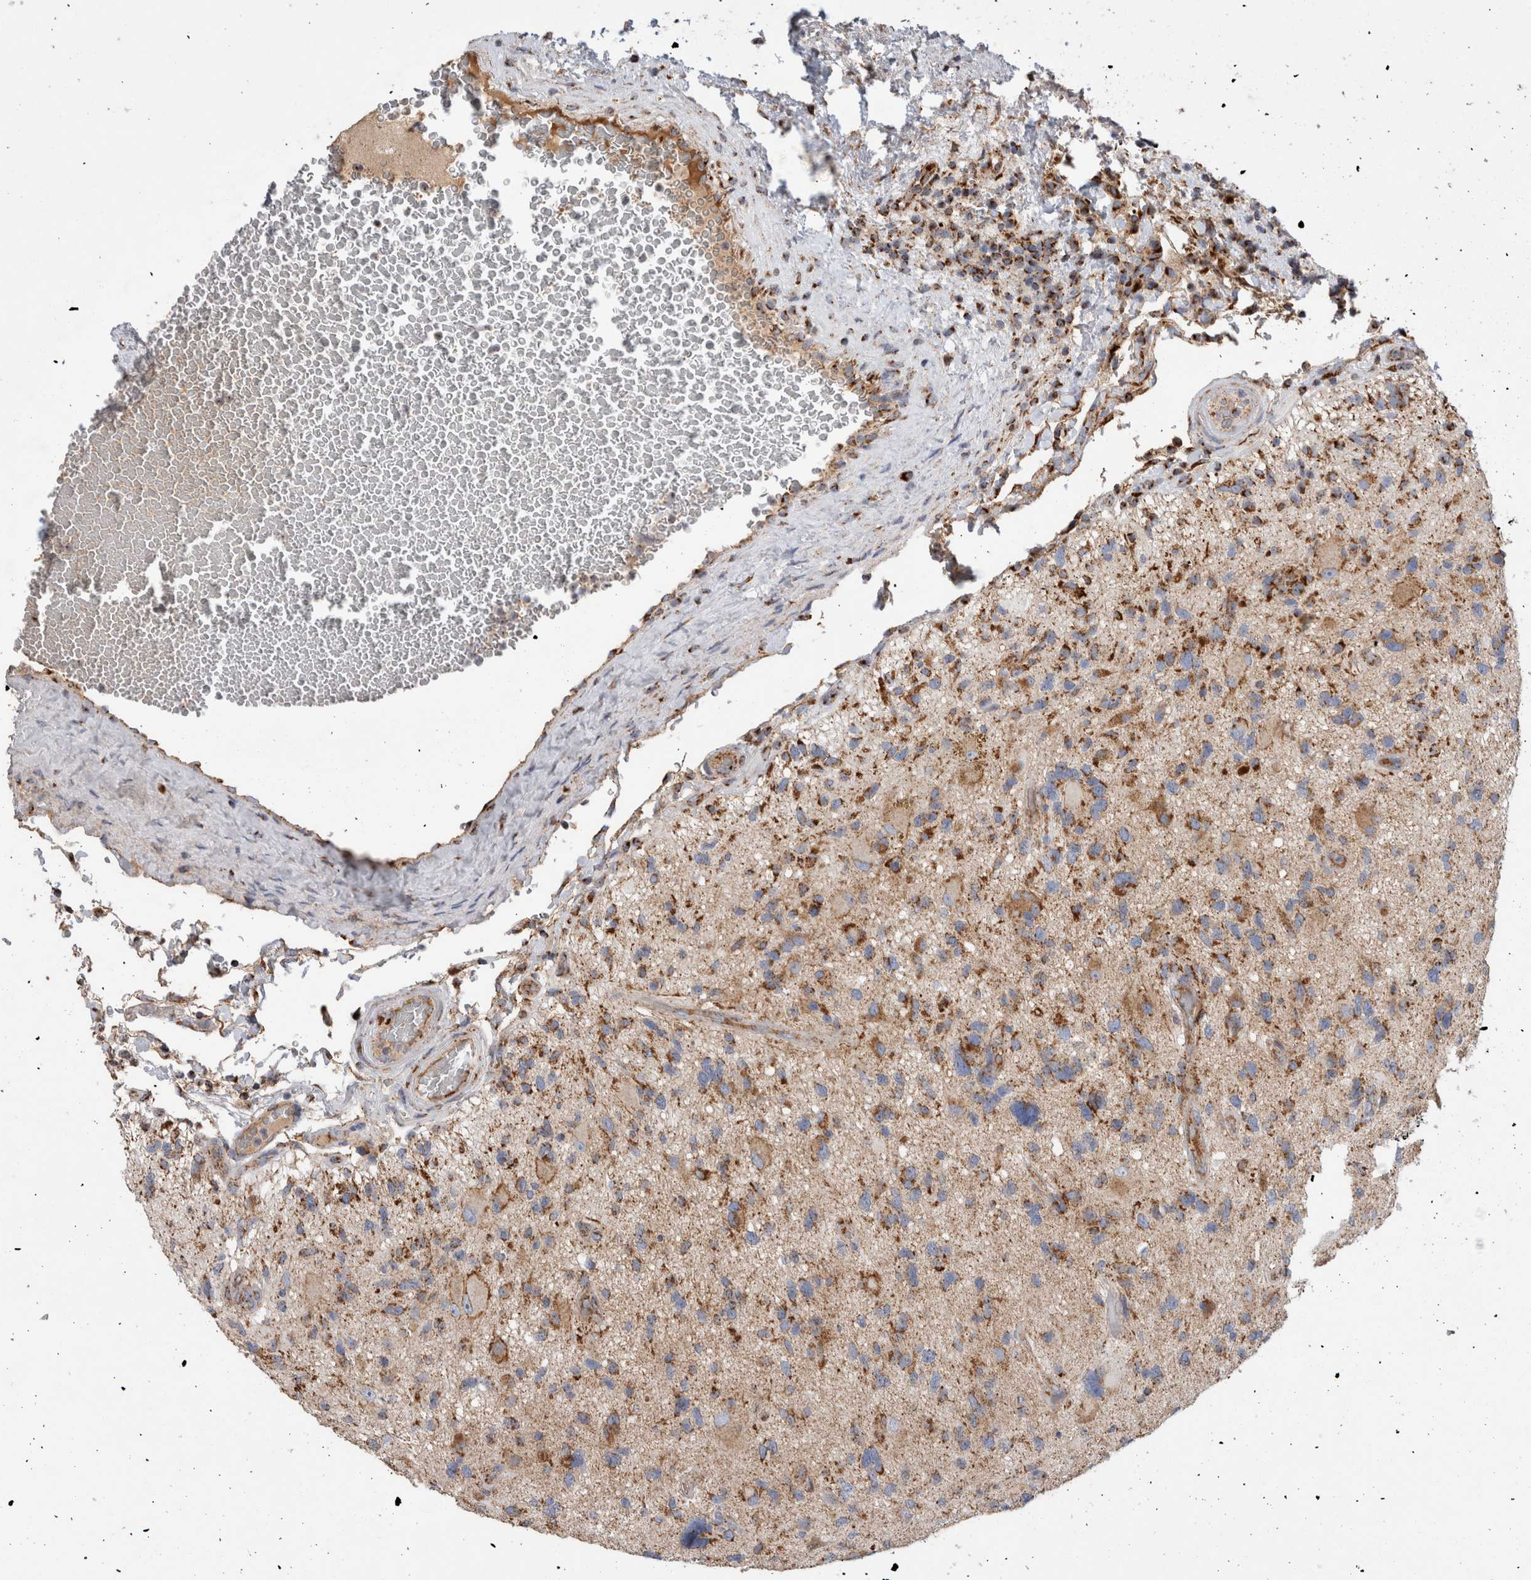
{"staining": {"intensity": "strong", "quantity": "25%-75%", "location": "cytoplasmic/membranous"}, "tissue": "glioma", "cell_type": "Tumor cells", "image_type": "cancer", "snomed": [{"axis": "morphology", "description": "Glioma, malignant, High grade"}, {"axis": "topography", "description": "Brain"}], "caption": "Approximately 25%-75% of tumor cells in human high-grade glioma (malignant) reveal strong cytoplasmic/membranous protein expression as visualized by brown immunohistochemical staining.", "gene": "IARS2", "patient": {"sex": "male", "age": 33}}